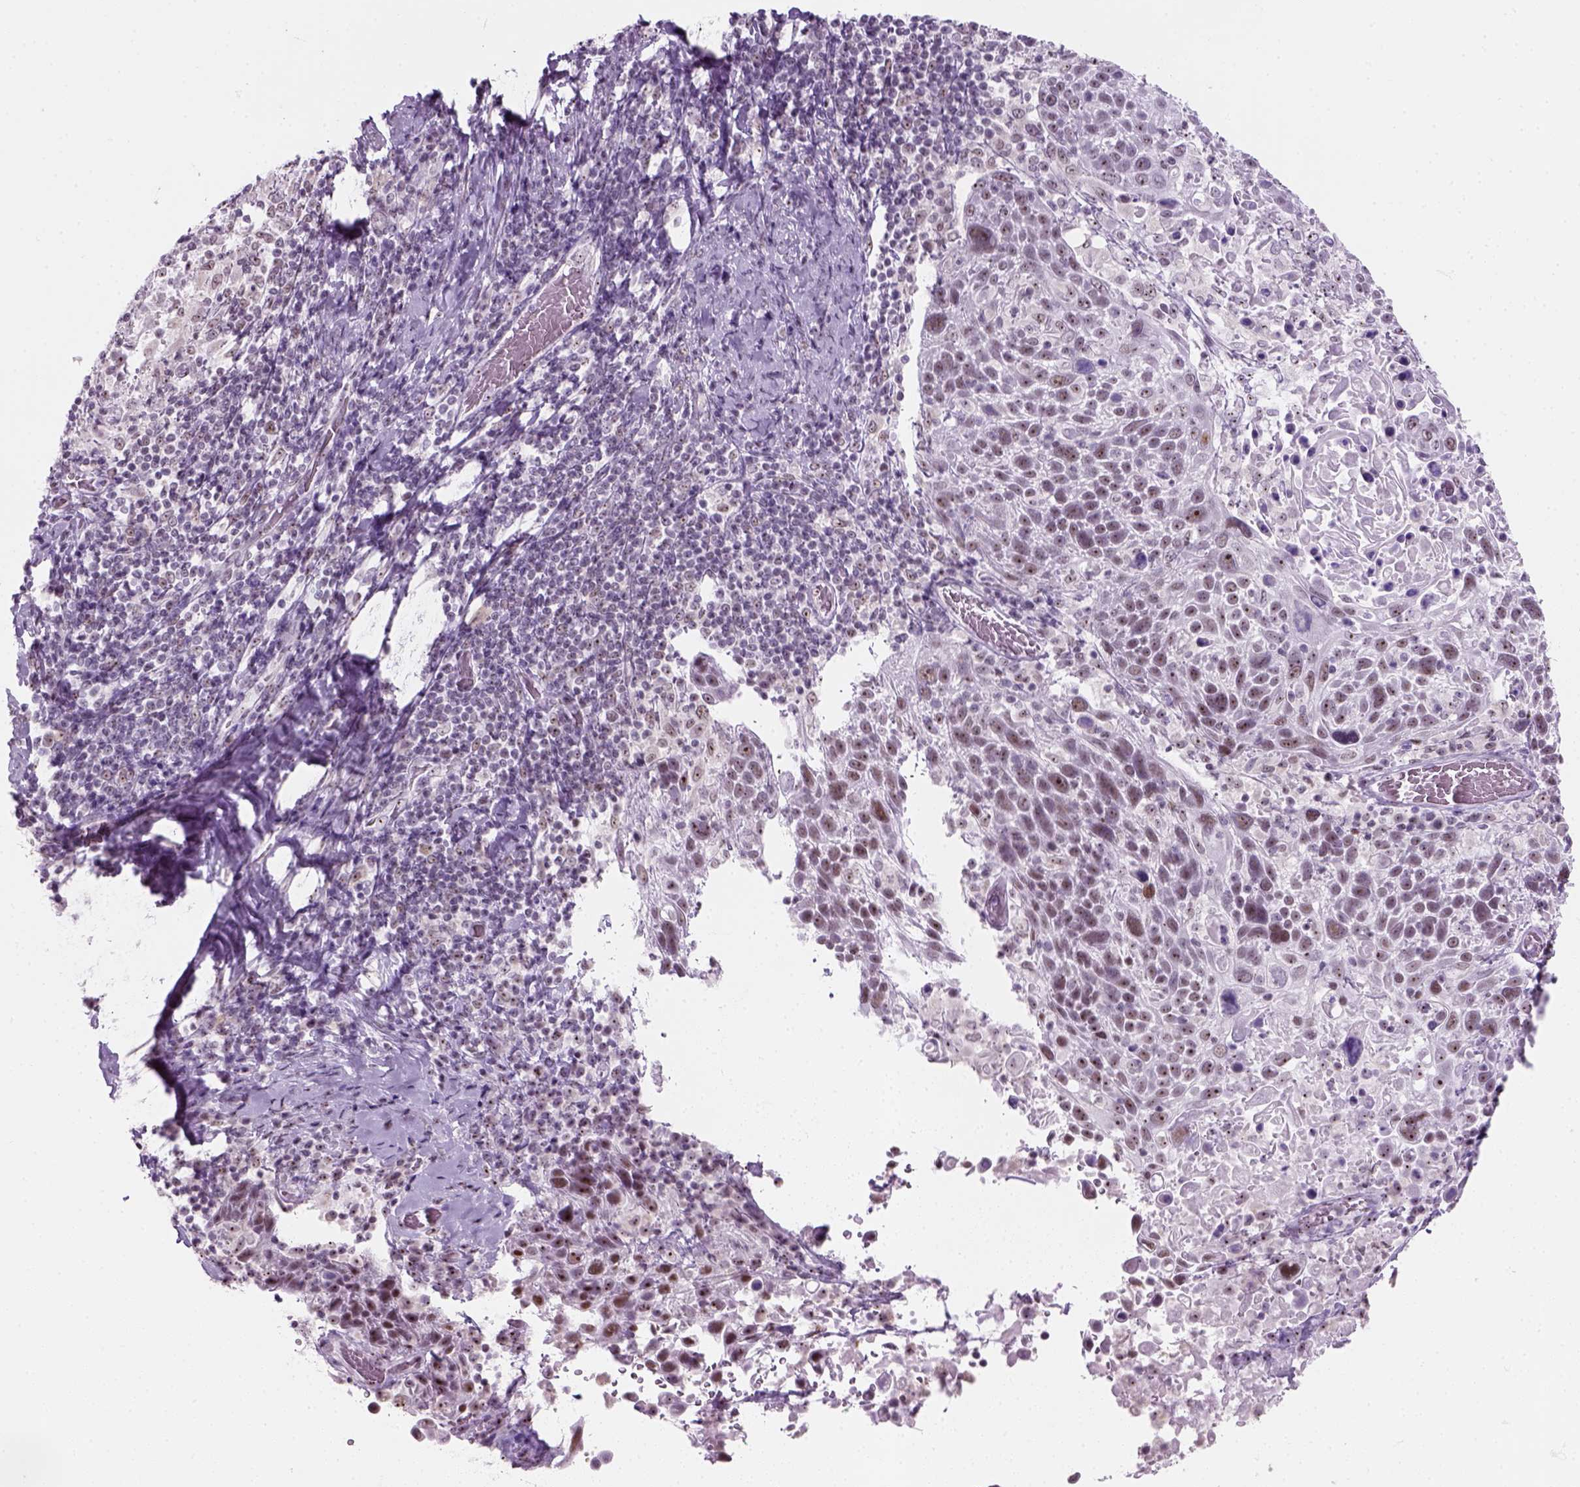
{"staining": {"intensity": "moderate", "quantity": ">75%", "location": "nuclear"}, "tissue": "cervical cancer", "cell_type": "Tumor cells", "image_type": "cancer", "snomed": [{"axis": "morphology", "description": "Squamous cell carcinoma, NOS"}, {"axis": "topography", "description": "Cervix"}], "caption": "Immunohistochemical staining of human cervical cancer (squamous cell carcinoma) displays medium levels of moderate nuclear protein staining in approximately >75% of tumor cells.", "gene": "ZNF865", "patient": {"sex": "female", "age": 61}}